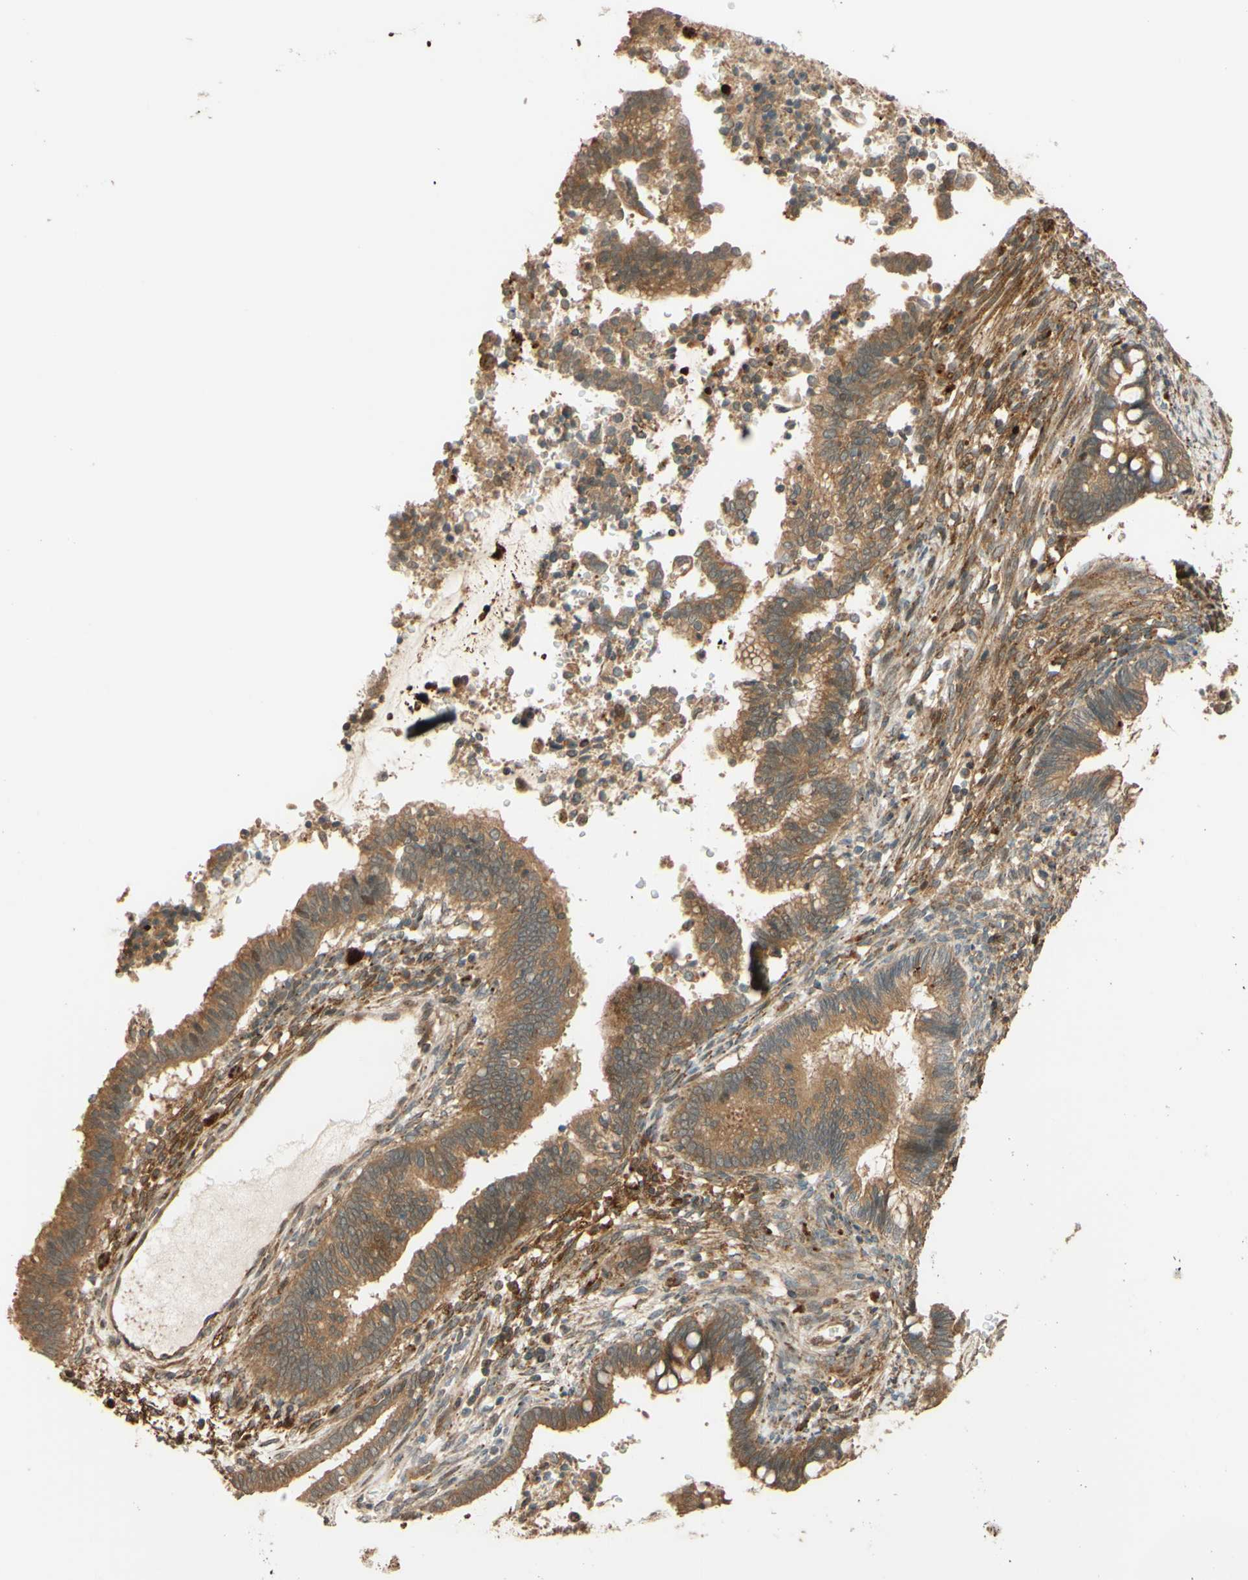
{"staining": {"intensity": "moderate", "quantity": ">75%", "location": "cytoplasmic/membranous"}, "tissue": "cervical cancer", "cell_type": "Tumor cells", "image_type": "cancer", "snomed": [{"axis": "morphology", "description": "Adenocarcinoma, NOS"}, {"axis": "topography", "description": "Cervix"}], "caption": "Cervical cancer (adenocarcinoma) was stained to show a protein in brown. There is medium levels of moderate cytoplasmic/membranous expression in approximately >75% of tumor cells. Nuclei are stained in blue.", "gene": "RNF19A", "patient": {"sex": "female", "age": 44}}